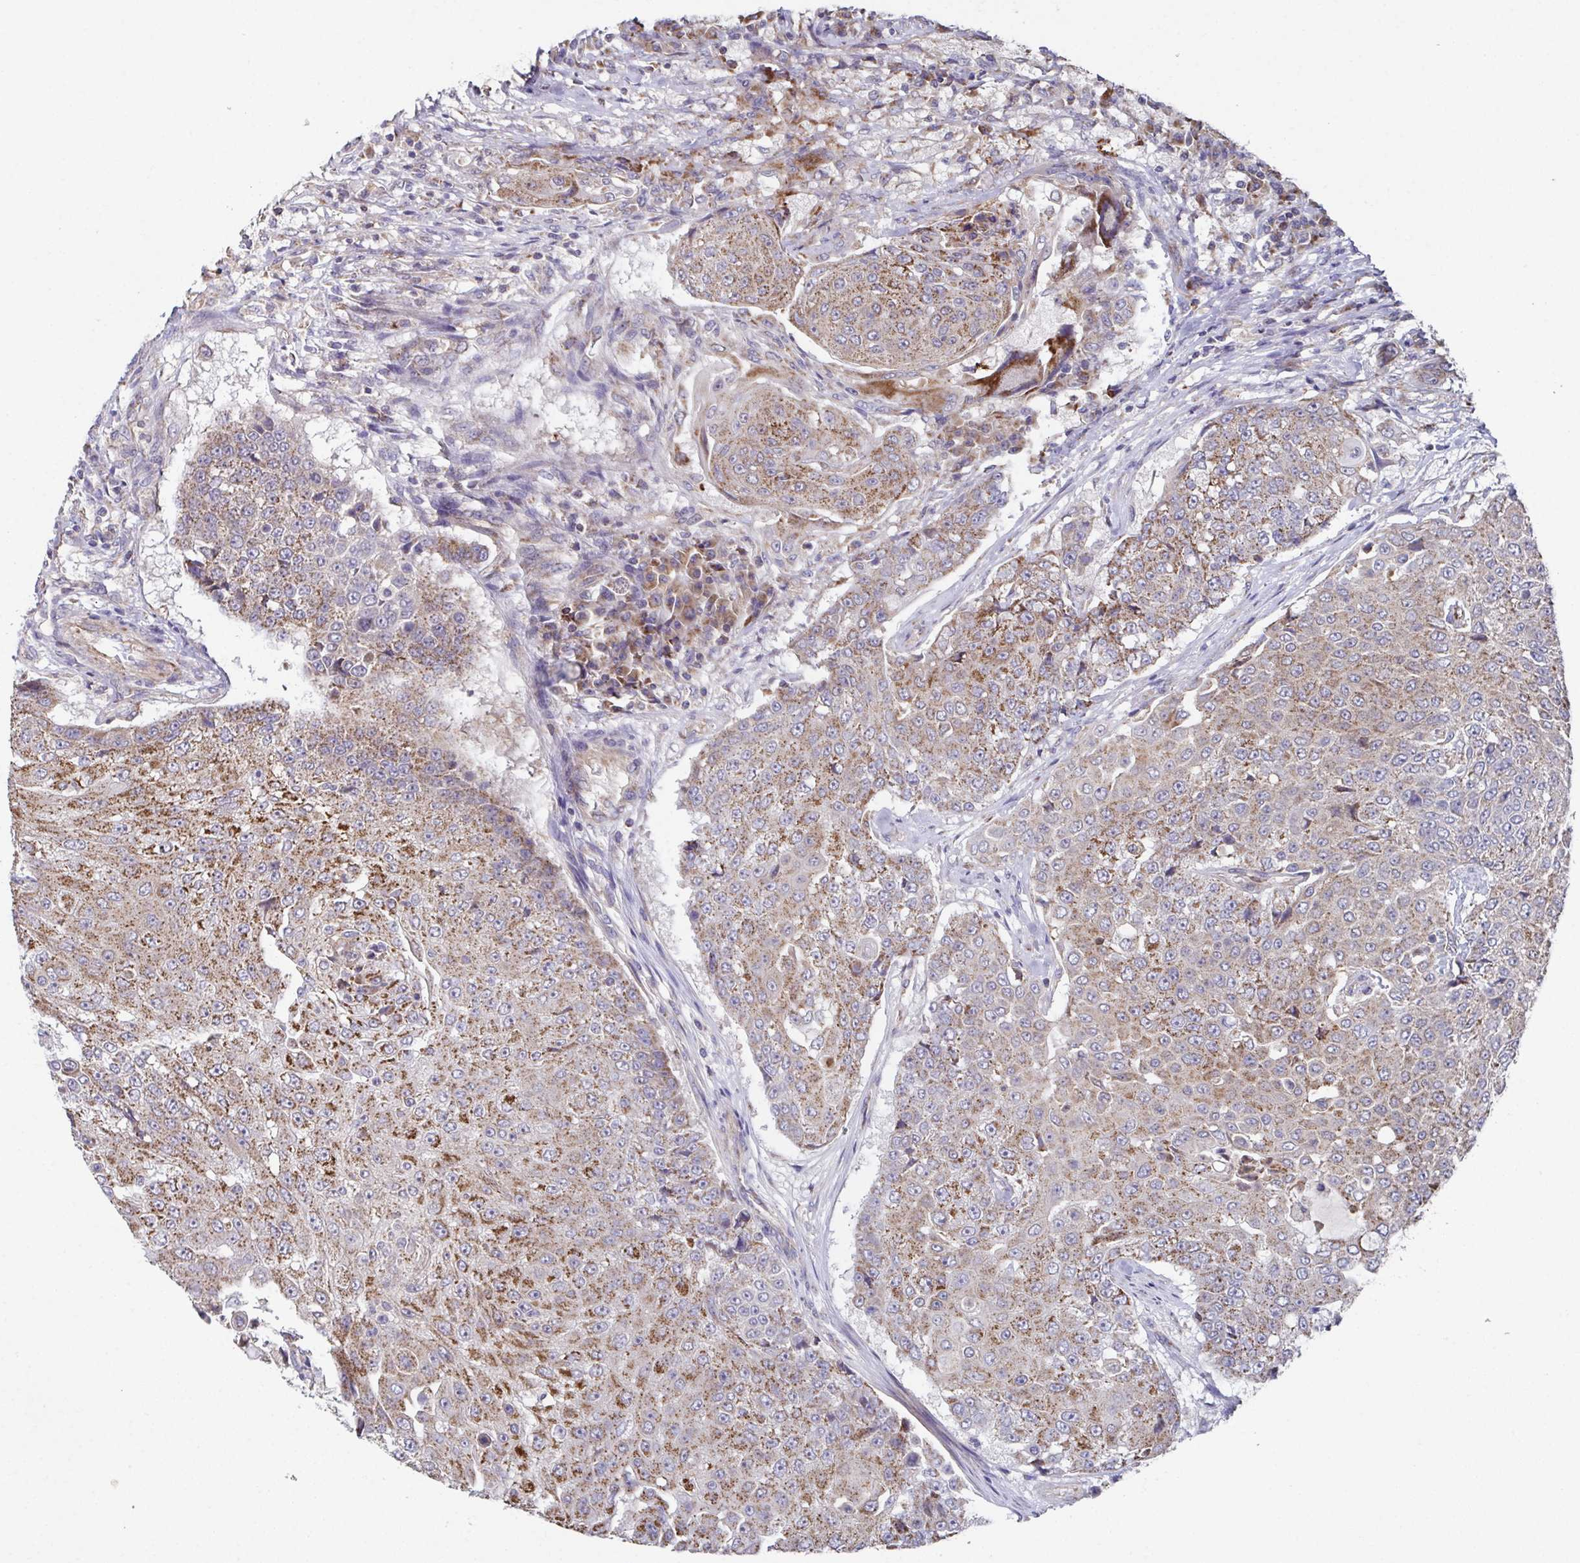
{"staining": {"intensity": "moderate", "quantity": "25%-75%", "location": "cytoplasmic/membranous"}, "tissue": "urothelial cancer", "cell_type": "Tumor cells", "image_type": "cancer", "snomed": [{"axis": "morphology", "description": "Urothelial carcinoma, High grade"}, {"axis": "topography", "description": "Urinary bladder"}], "caption": "Tumor cells demonstrate moderate cytoplasmic/membranous positivity in about 25%-75% of cells in urothelial cancer.", "gene": "MT-ND3", "patient": {"sex": "female", "age": 63}}